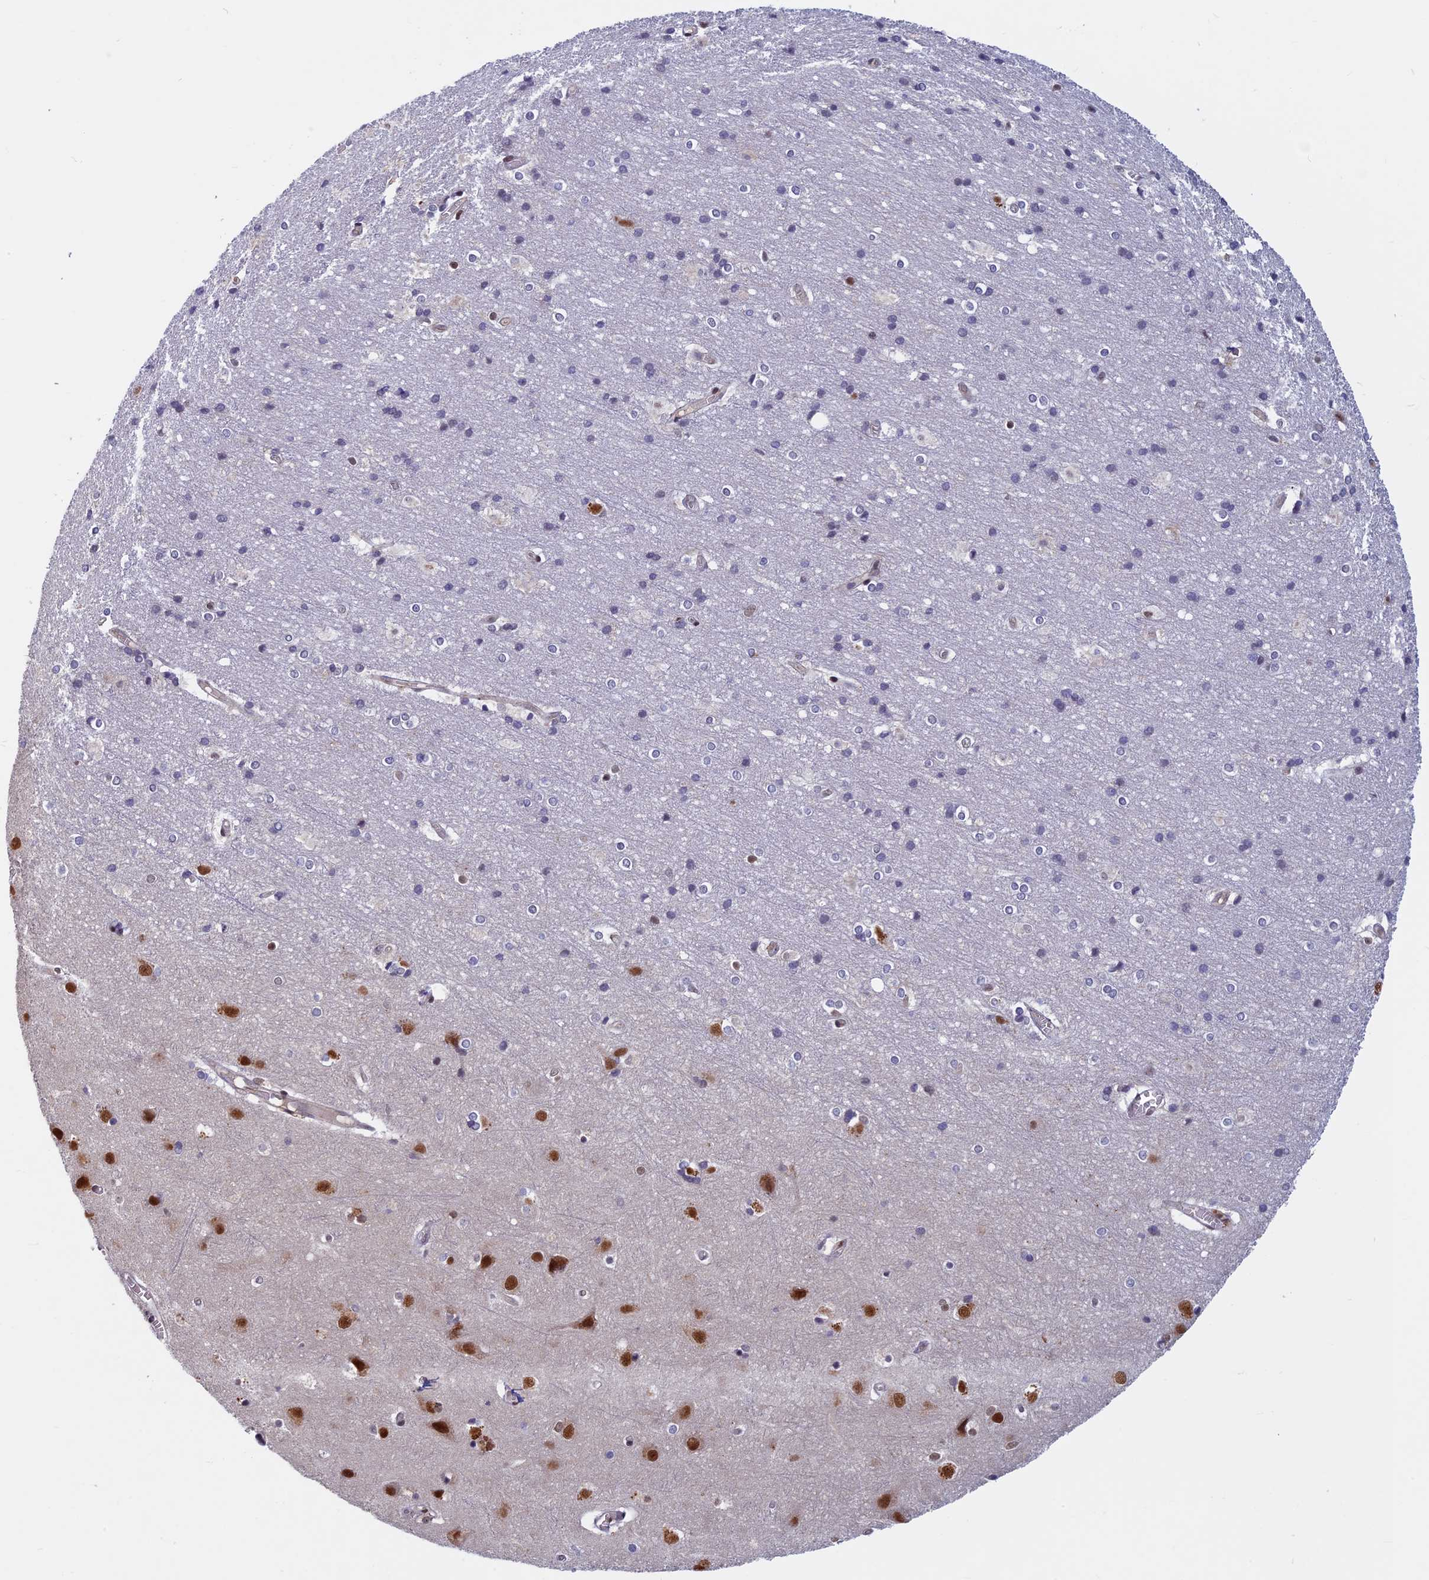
{"staining": {"intensity": "negative", "quantity": "none", "location": "none"}, "tissue": "cerebral cortex", "cell_type": "Endothelial cells", "image_type": "normal", "snomed": [{"axis": "morphology", "description": "Normal tissue, NOS"}, {"axis": "topography", "description": "Cerebral cortex"}], "caption": "There is no significant positivity in endothelial cells of cerebral cortex. (Brightfield microscopy of DAB IHC at high magnification).", "gene": "SPIRE1", "patient": {"sex": "male", "age": 54}}